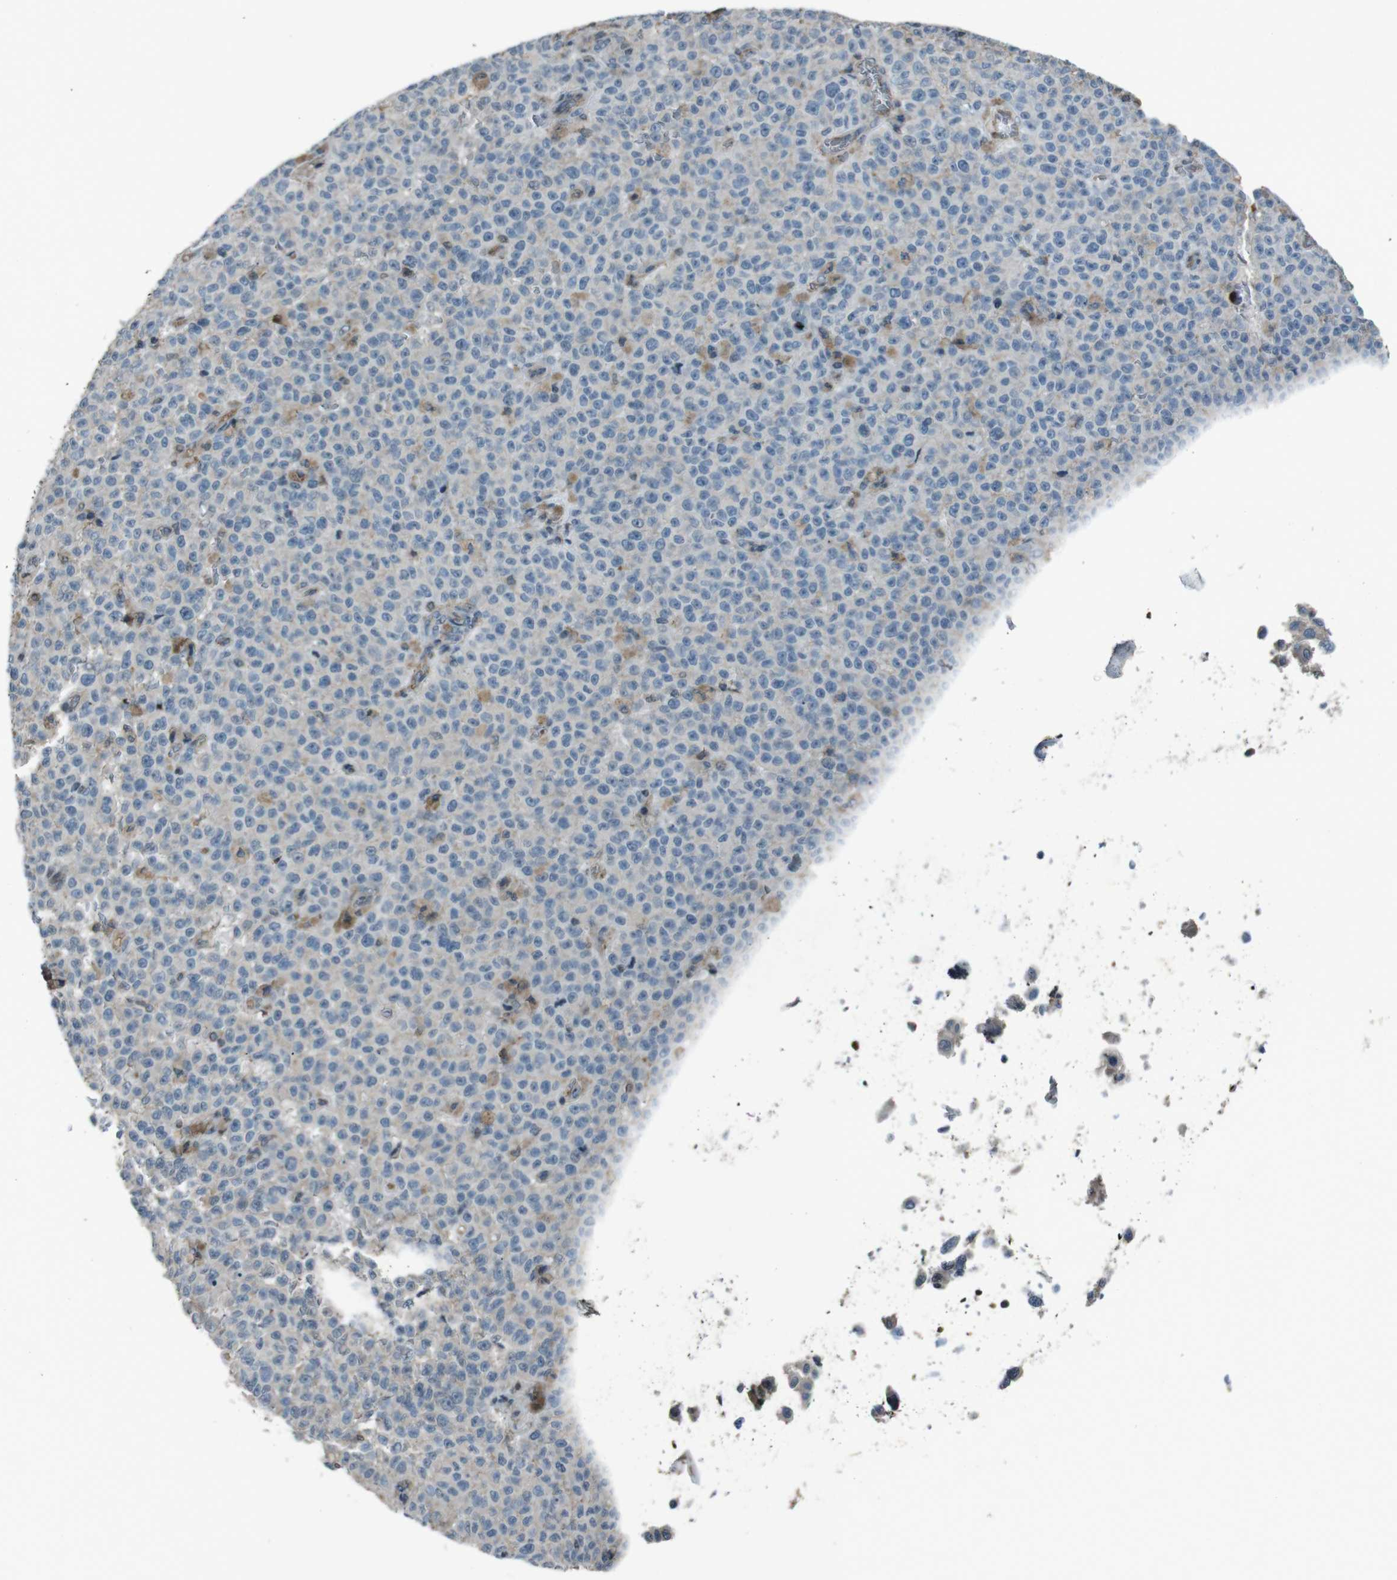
{"staining": {"intensity": "negative", "quantity": "none", "location": "none"}, "tissue": "melanoma", "cell_type": "Tumor cells", "image_type": "cancer", "snomed": [{"axis": "morphology", "description": "Malignant melanoma, NOS"}, {"axis": "topography", "description": "Skin"}], "caption": "Malignant melanoma stained for a protein using IHC demonstrates no positivity tumor cells.", "gene": "UGT1A6", "patient": {"sex": "female", "age": 82}}